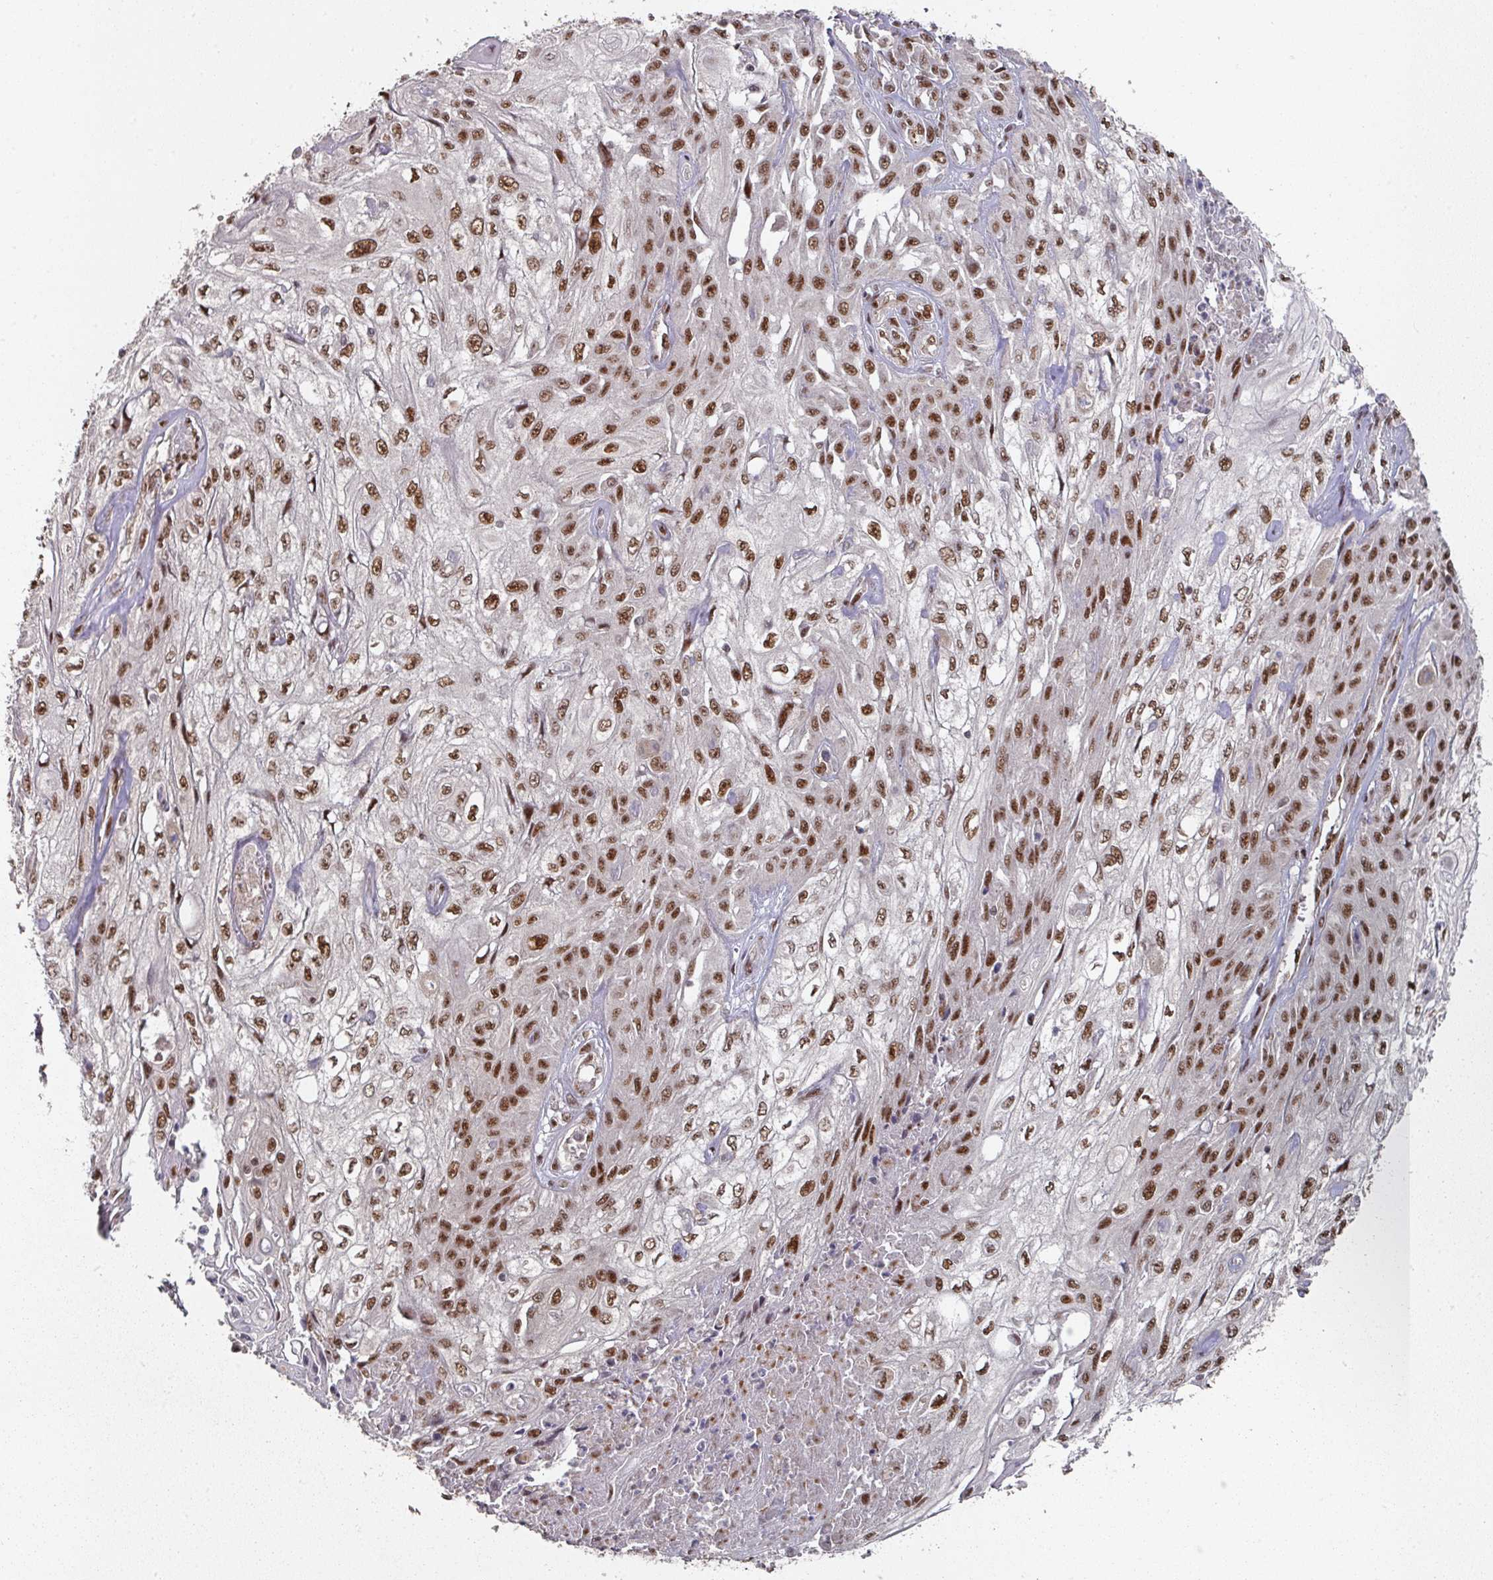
{"staining": {"intensity": "strong", "quantity": ">75%", "location": "nuclear"}, "tissue": "skin cancer", "cell_type": "Tumor cells", "image_type": "cancer", "snomed": [{"axis": "morphology", "description": "Squamous cell carcinoma, NOS"}, {"axis": "morphology", "description": "Squamous cell carcinoma, metastatic, NOS"}, {"axis": "topography", "description": "Skin"}, {"axis": "topography", "description": "Lymph node"}], "caption": "Strong nuclear protein expression is appreciated in about >75% of tumor cells in skin cancer.", "gene": "MEPCE", "patient": {"sex": "male", "age": 75}}